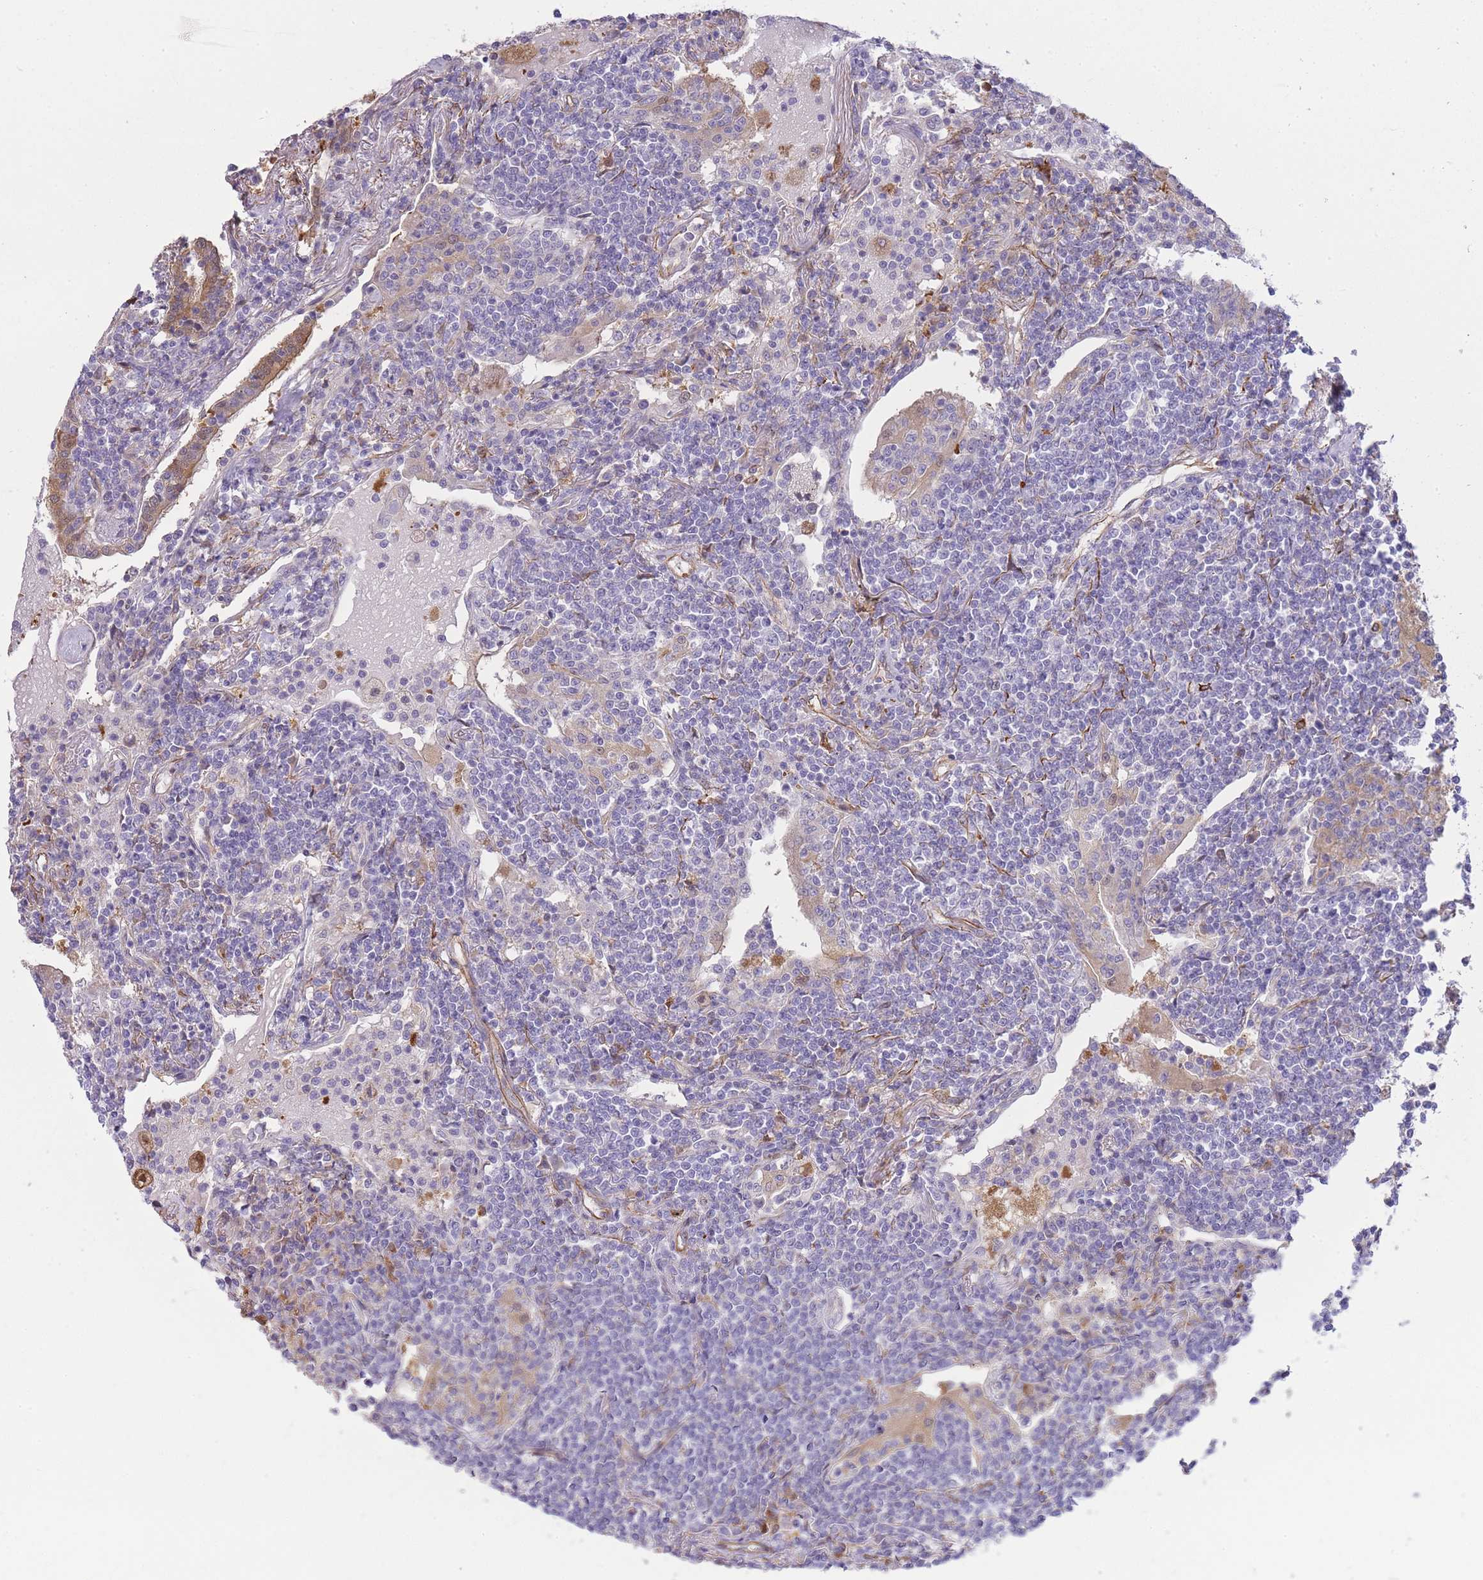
{"staining": {"intensity": "negative", "quantity": "none", "location": "none"}, "tissue": "lymphoma", "cell_type": "Tumor cells", "image_type": "cancer", "snomed": [{"axis": "morphology", "description": "Malignant lymphoma, non-Hodgkin's type, Low grade"}, {"axis": "topography", "description": "Lung"}], "caption": "IHC of lymphoma displays no positivity in tumor cells.", "gene": "ECPAS", "patient": {"sex": "female", "age": 71}}